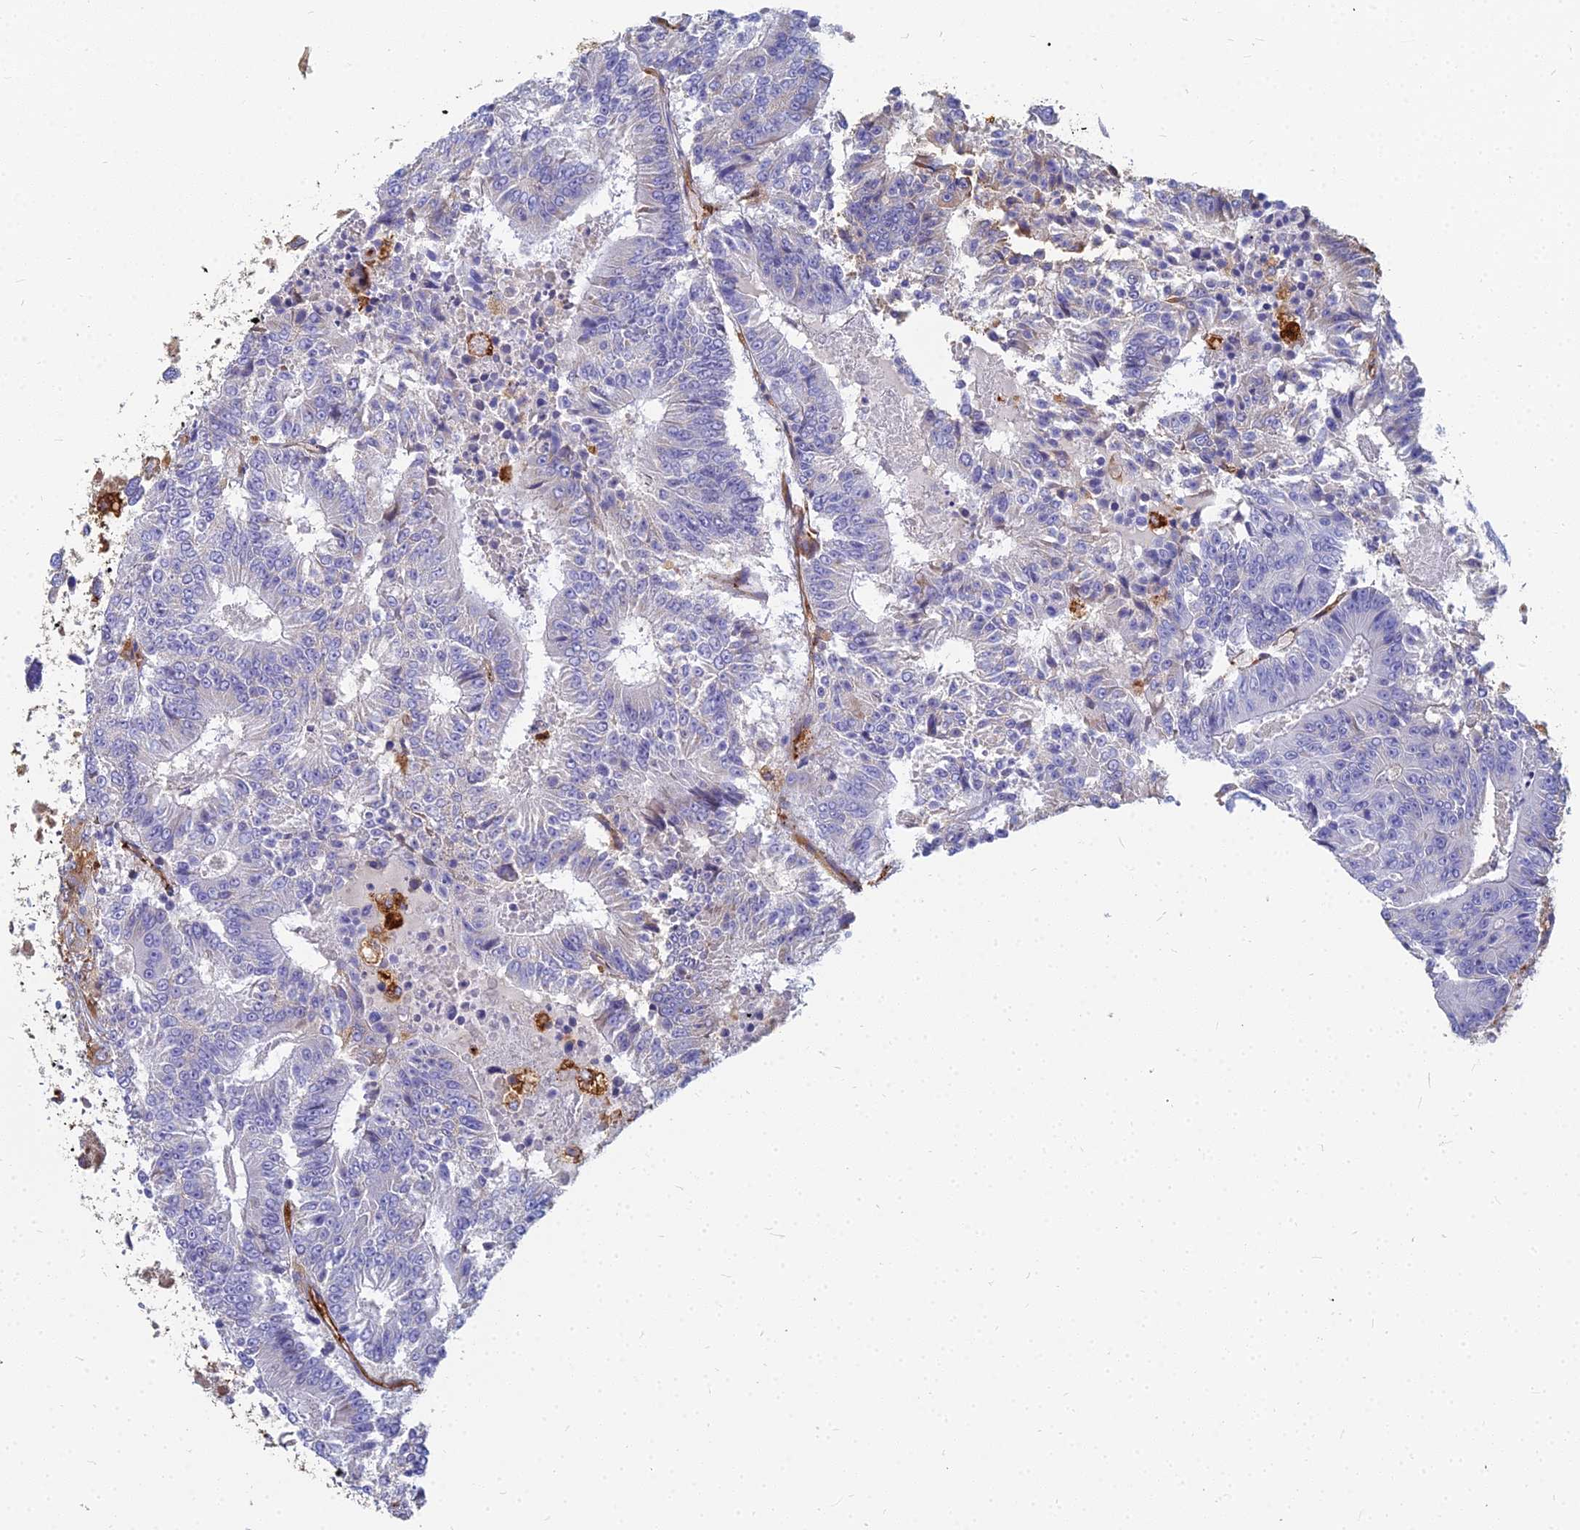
{"staining": {"intensity": "negative", "quantity": "none", "location": "none"}, "tissue": "colorectal cancer", "cell_type": "Tumor cells", "image_type": "cancer", "snomed": [{"axis": "morphology", "description": "Adenocarcinoma, NOS"}, {"axis": "topography", "description": "Colon"}], "caption": "DAB (3,3'-diaminobenzidine) immunohistochemical staining of adenocarcinoma (colorectal) demonstrates no significant staining in tumor cells. (Brightfield microscopy of DAB immunohistochemistry at high magnification).", "gene": "VAT1", "patient": {"sex": "male", "age": 83}}